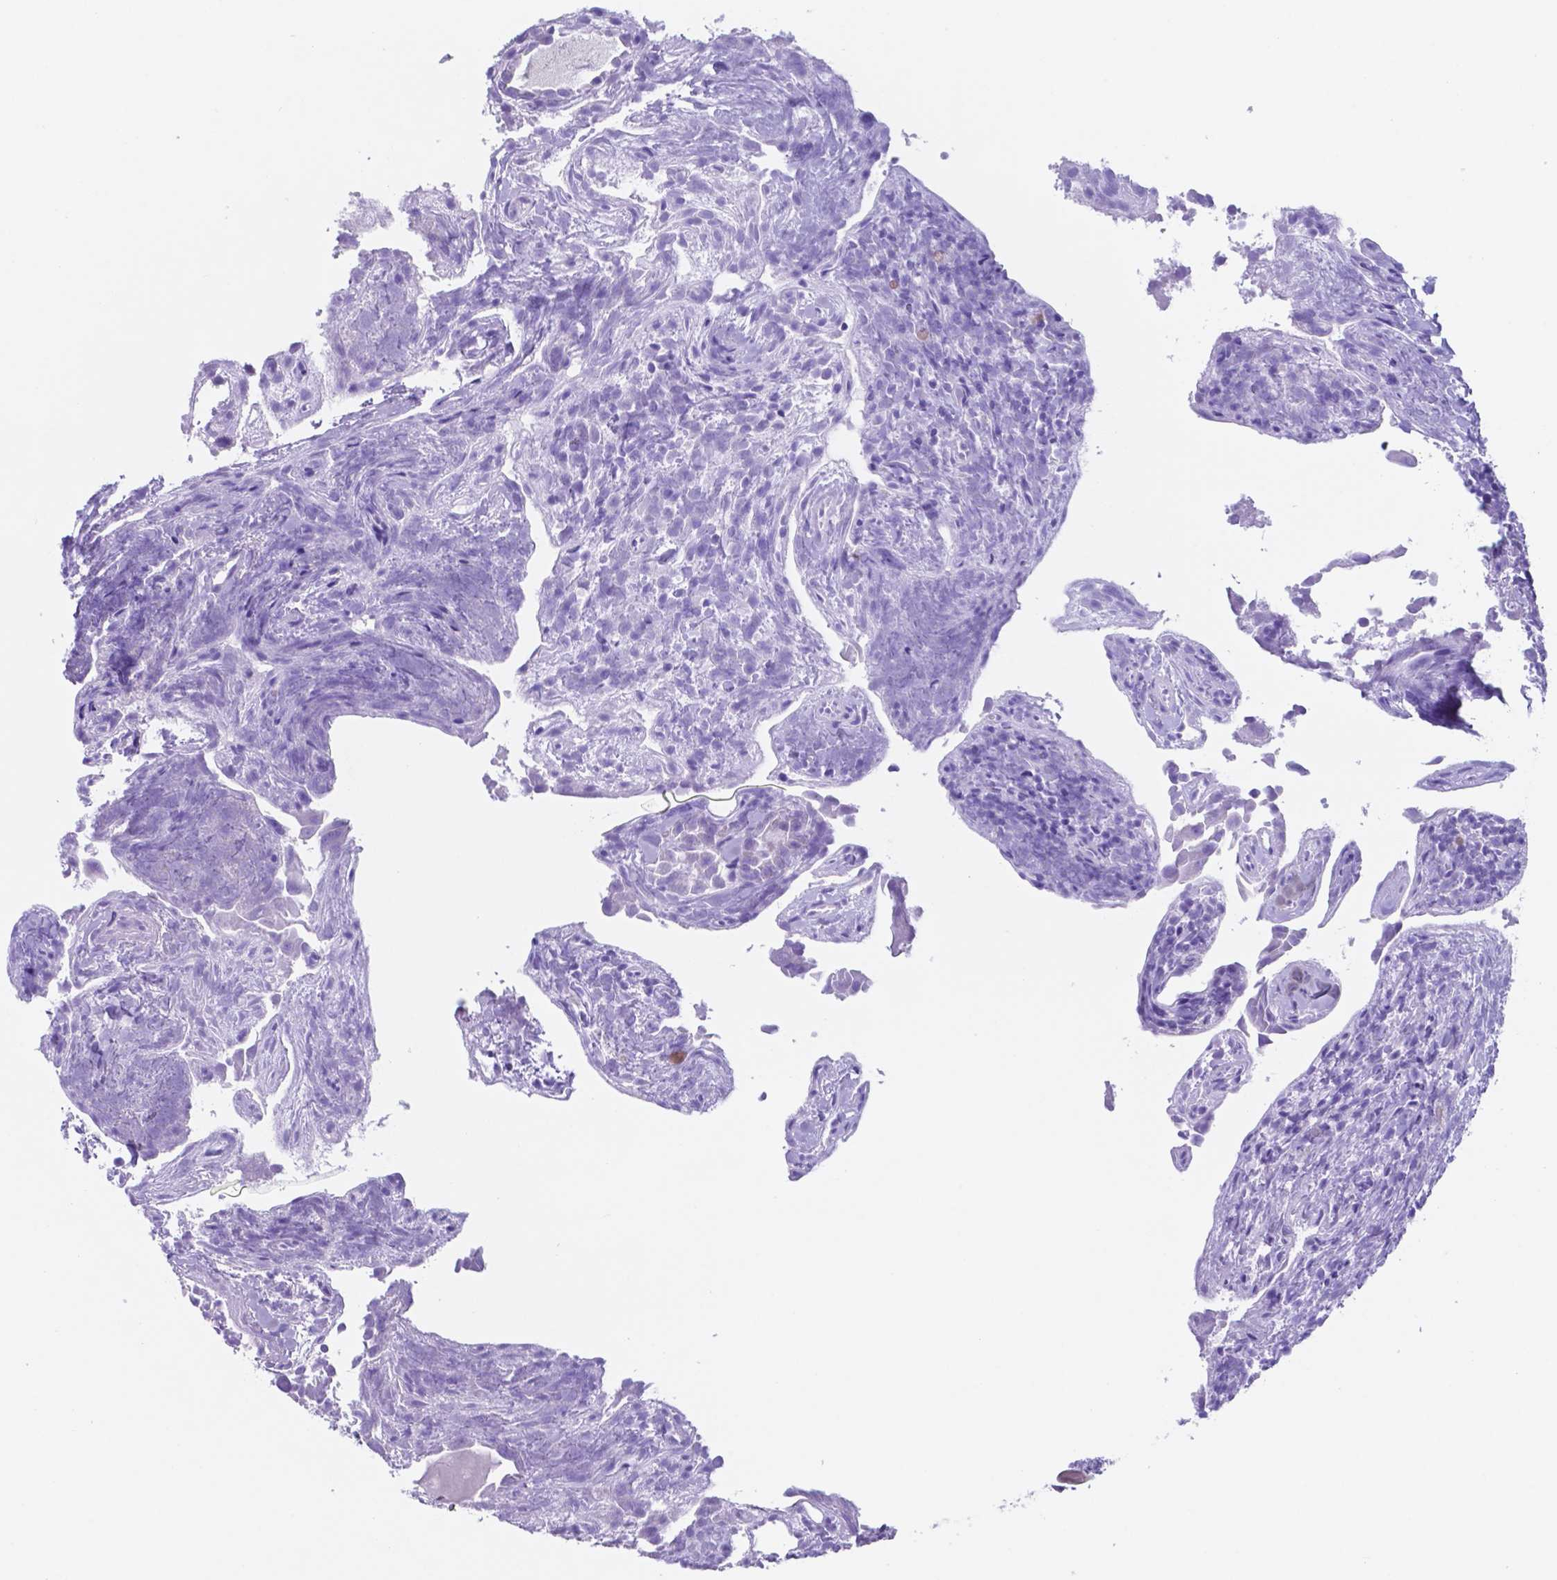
{"staining": {"intensity": "negative", "quantity": "none", "location": "none"}, "tissue": "thyroid cancer", "cell_type": "Tumor cells", "image_type": "cancer", "snomed": [{"axis": "morphology", "description": "Papillary adenocarcinoma, NOS"}, {"axis": "topography", "description": "Thyroid gland"}], "caption": "Human papillary adenocarcinoma (thyroid) stained for a protein using immunohistochemistry (IHC) displays no positivity in tumor cells.", "gene": "DNAAF8", "patient": {"sex": "female", "age": 37}}